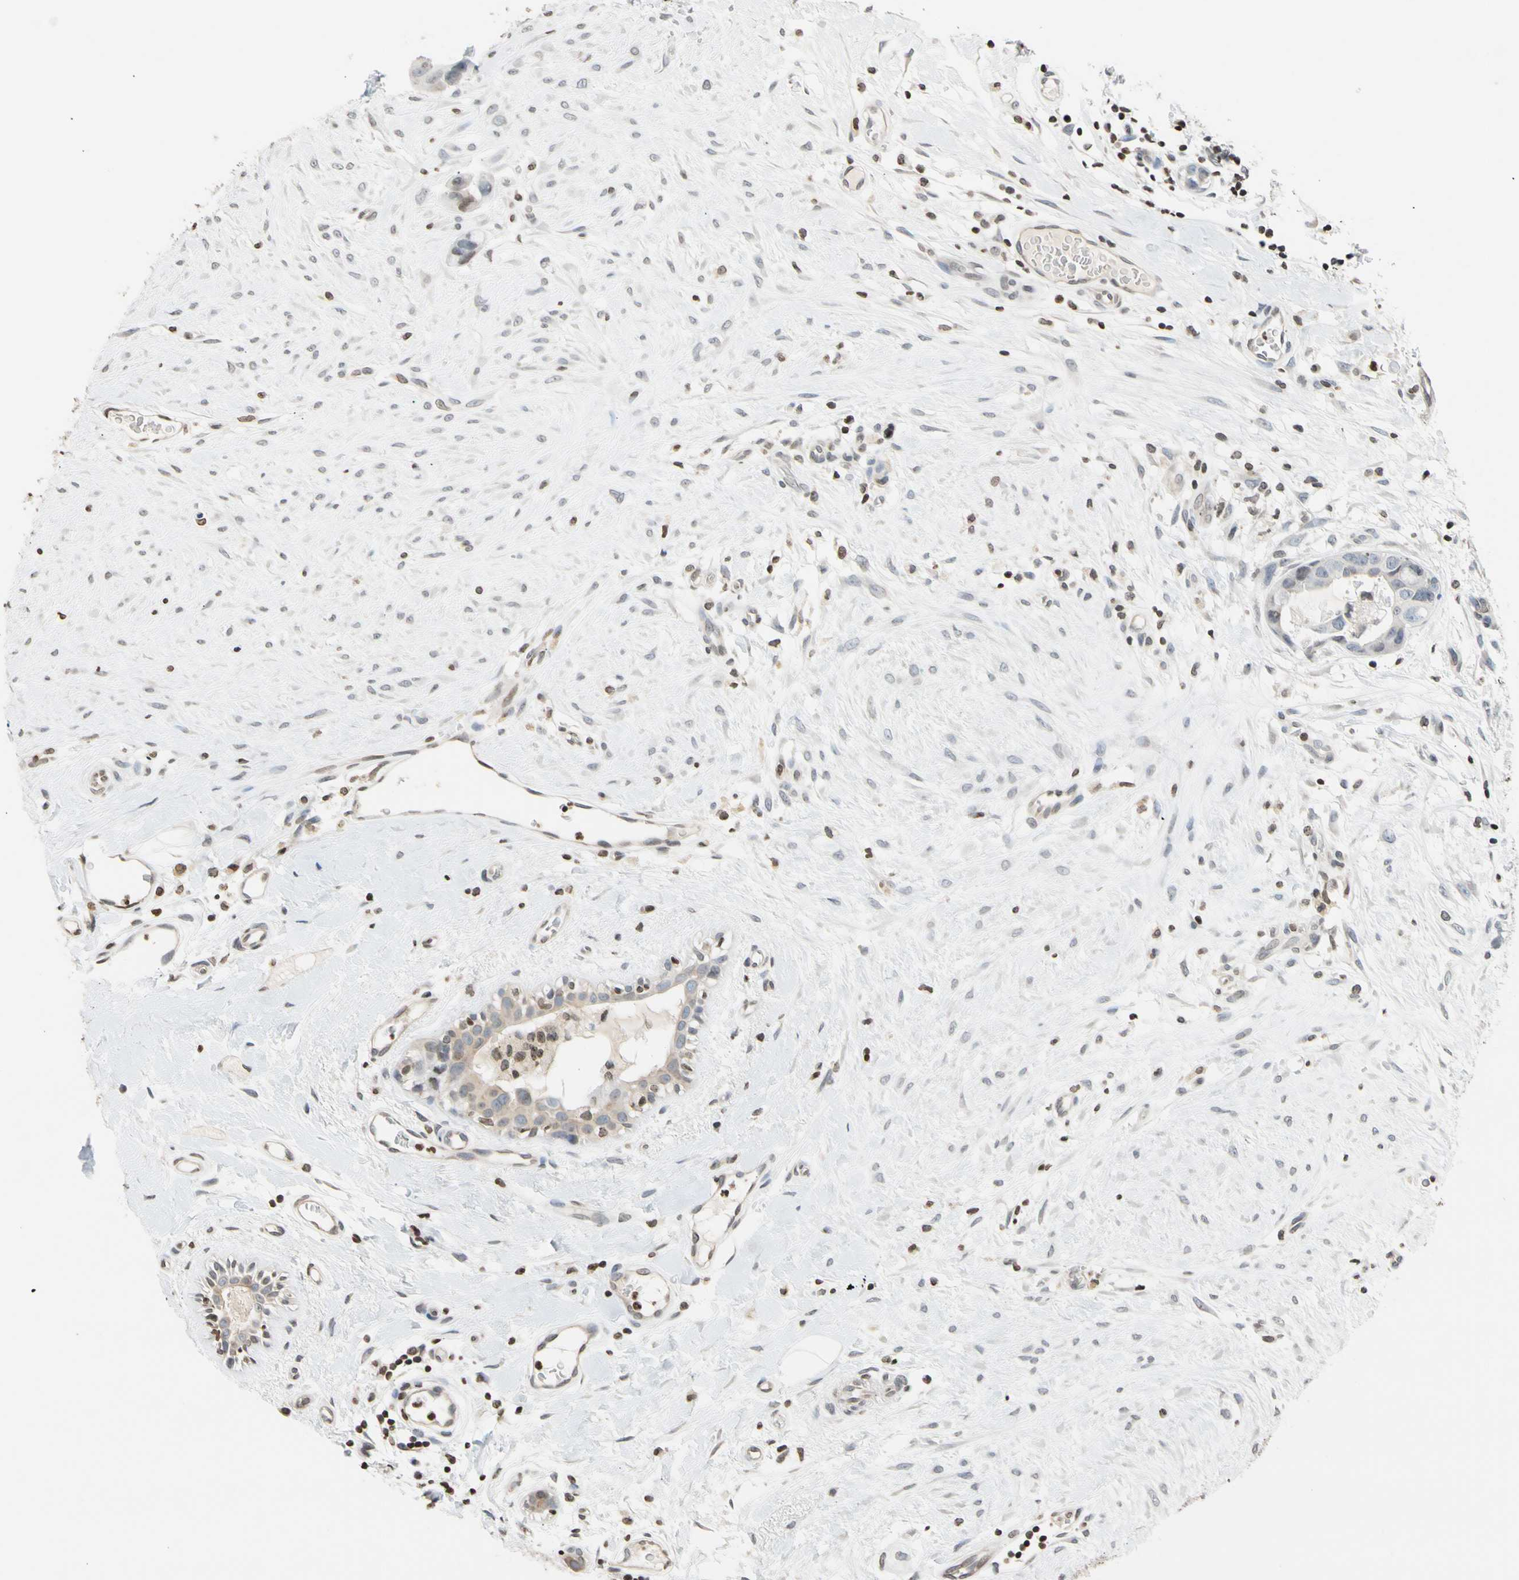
{"staining": {"intensity": "negative", "quantity": "none", "location": "none"}, "tissue": "breast cancer", "cell_type": "Tumor cells", "image_type": "cancer", "snomed": [{"axis": "morphology", "description": "Duct carcinoma"}, {"axis": "topography", "description": "Breast"}], "caption": "A high-resolution micrograph shows immunohistochemistry (IHC) staining of intraductal carcinoma (breast), which displays no significant positivity in tumor cells. Brightfield microscopy of immunohistochemistry stained with DAB (3,3'-diaminobenzidine) (brown) and hematoxylin (blue), captured at high magnification.", "gene": "GPX4", "patient": {"sex": "female", "age": 40}}